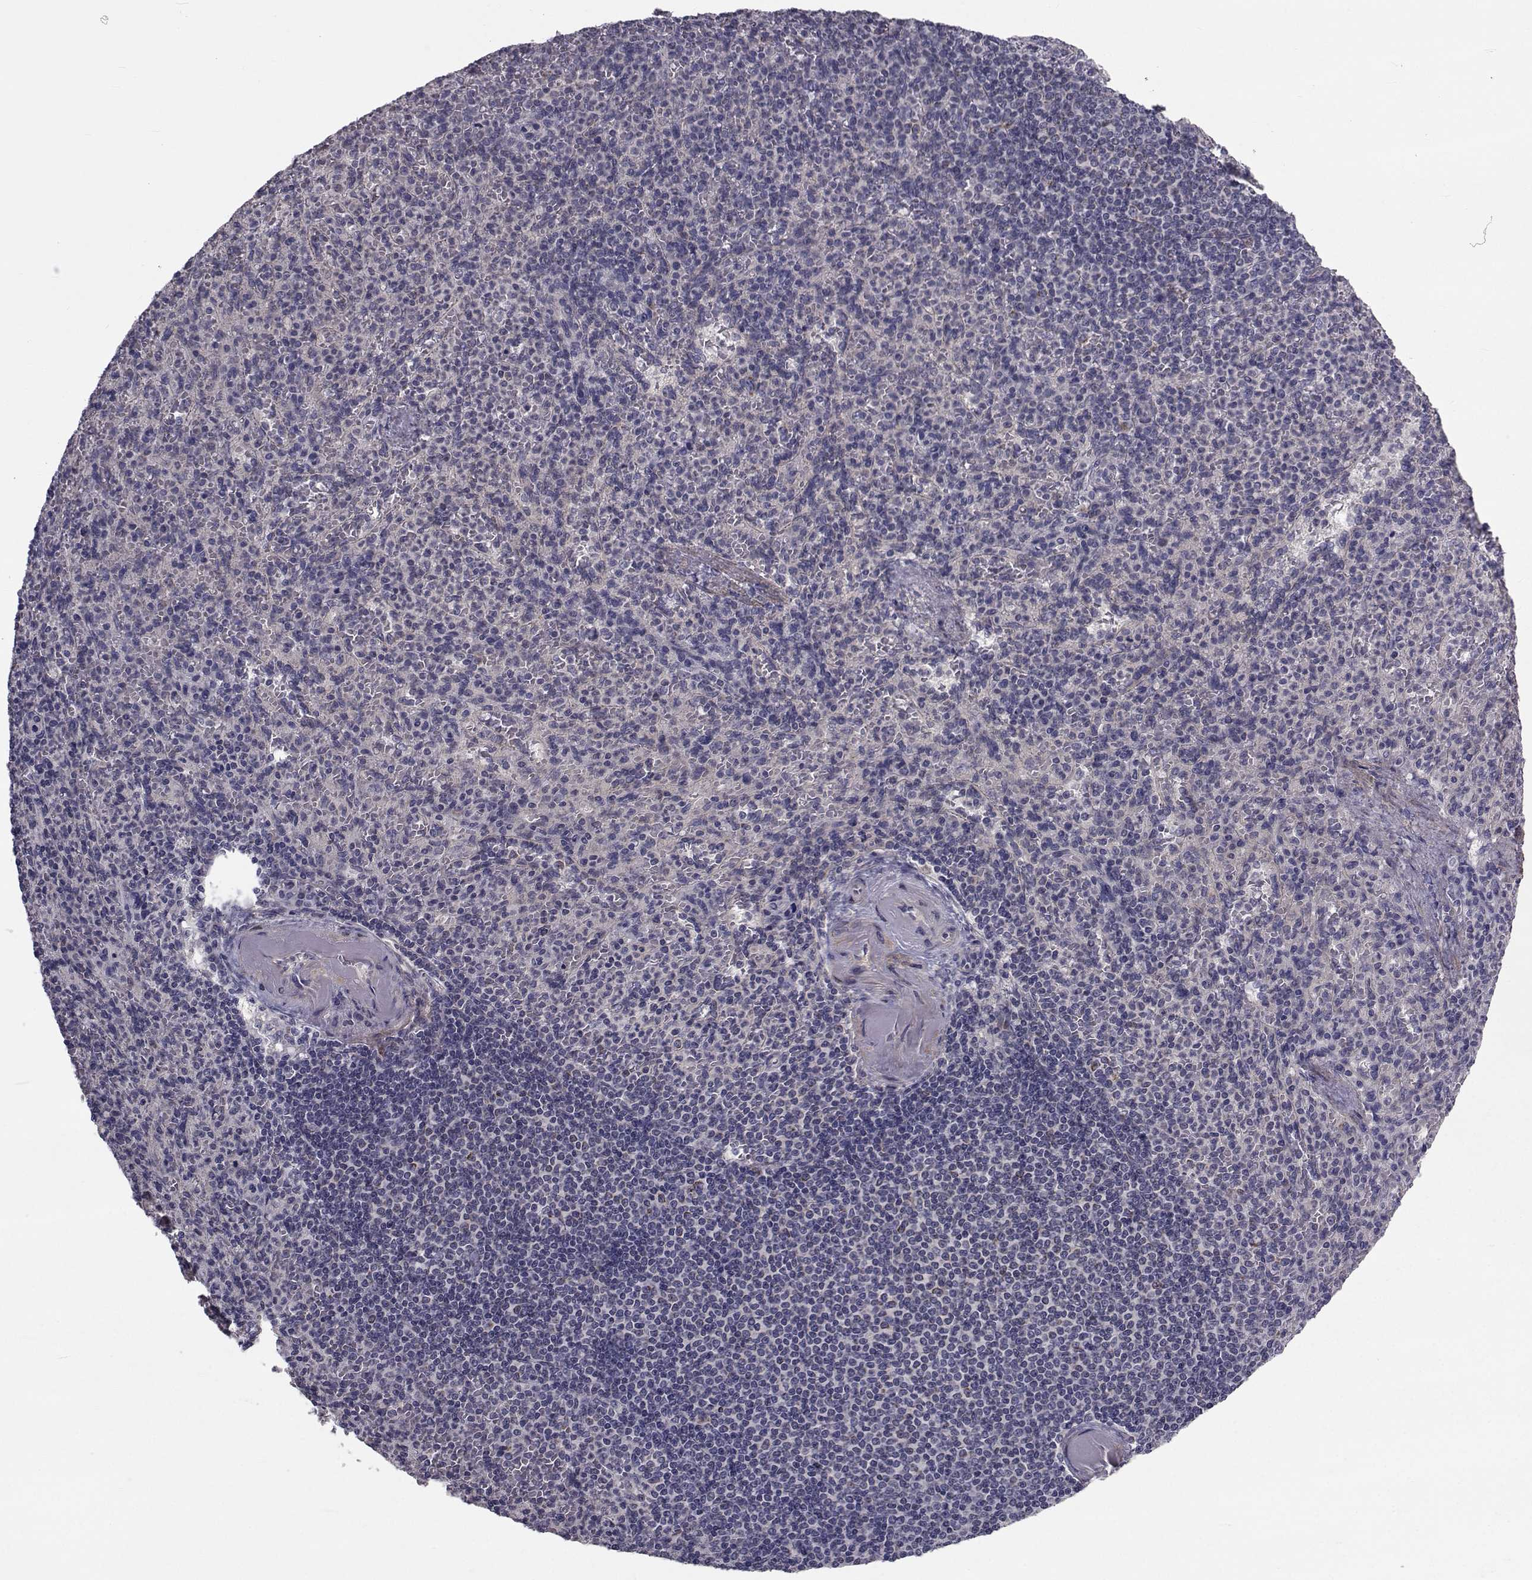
{"staining": {"intensity": "negative", "quantity": "none", "location": "none"}, "tissue": "spleen", "cell_type": "Cells in red pulp", "image_type": "normal", "snomed": [{"axis": "morphology", "description": "Normal tissue, NOS"}, {"axis": "topography", "description": "Spleen"}], "caption": "Immunohistochemistry (IHC) micrograph of normal spleen stained for a protein (brown), which reveals no expression in cells in red pulp.", "gene": "CFAP74", "patient": {"sex": "female", "age": 74}}